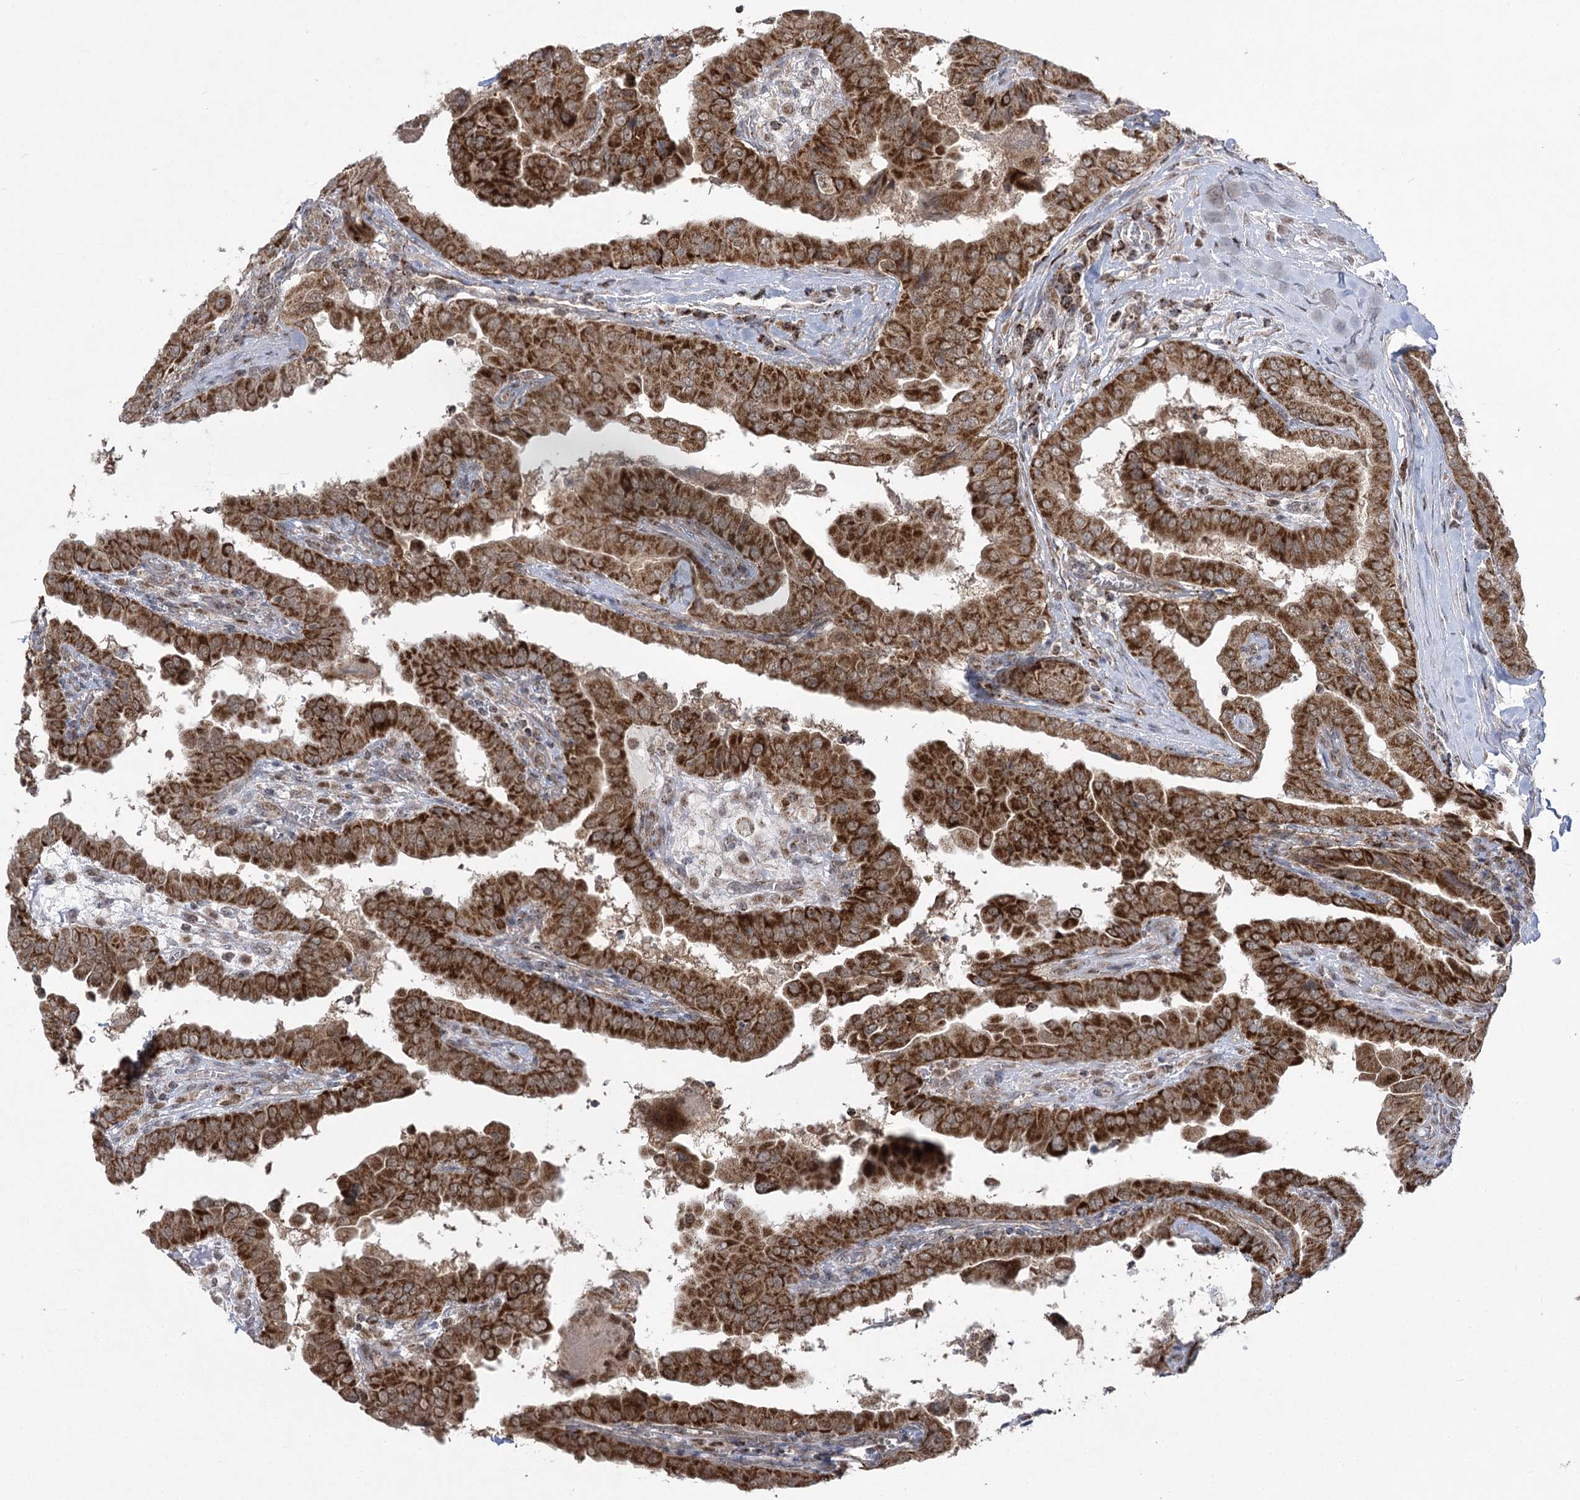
{"staining": {"intensity": "strong", "quantity": ">75%", "location": "cytoplasmic/membranous"}, "tissue": "thyroid cancer", "cell_type": "Tumor cells", "image_type": "cancer", "snomed": [{"axis": "morphology", "description": "Papillary adenocarcinoma, NOS"}, {"axis": "topography", "description": "Thyroid gland"}], "caption": "Thyroid cancer stained with immunohistochemistry shows strong cytoplasmic/membranous staining in approximately >75% of tumor cells. The protein of interest is stained brown, and the nuclei are stained in blue (DAB (3,3'-diaminobenzidine) IHC with brightfield microscopy, high magnification).", "gene": "SLC4A1AP", "patient": {"sex": "male", "age": 33}}